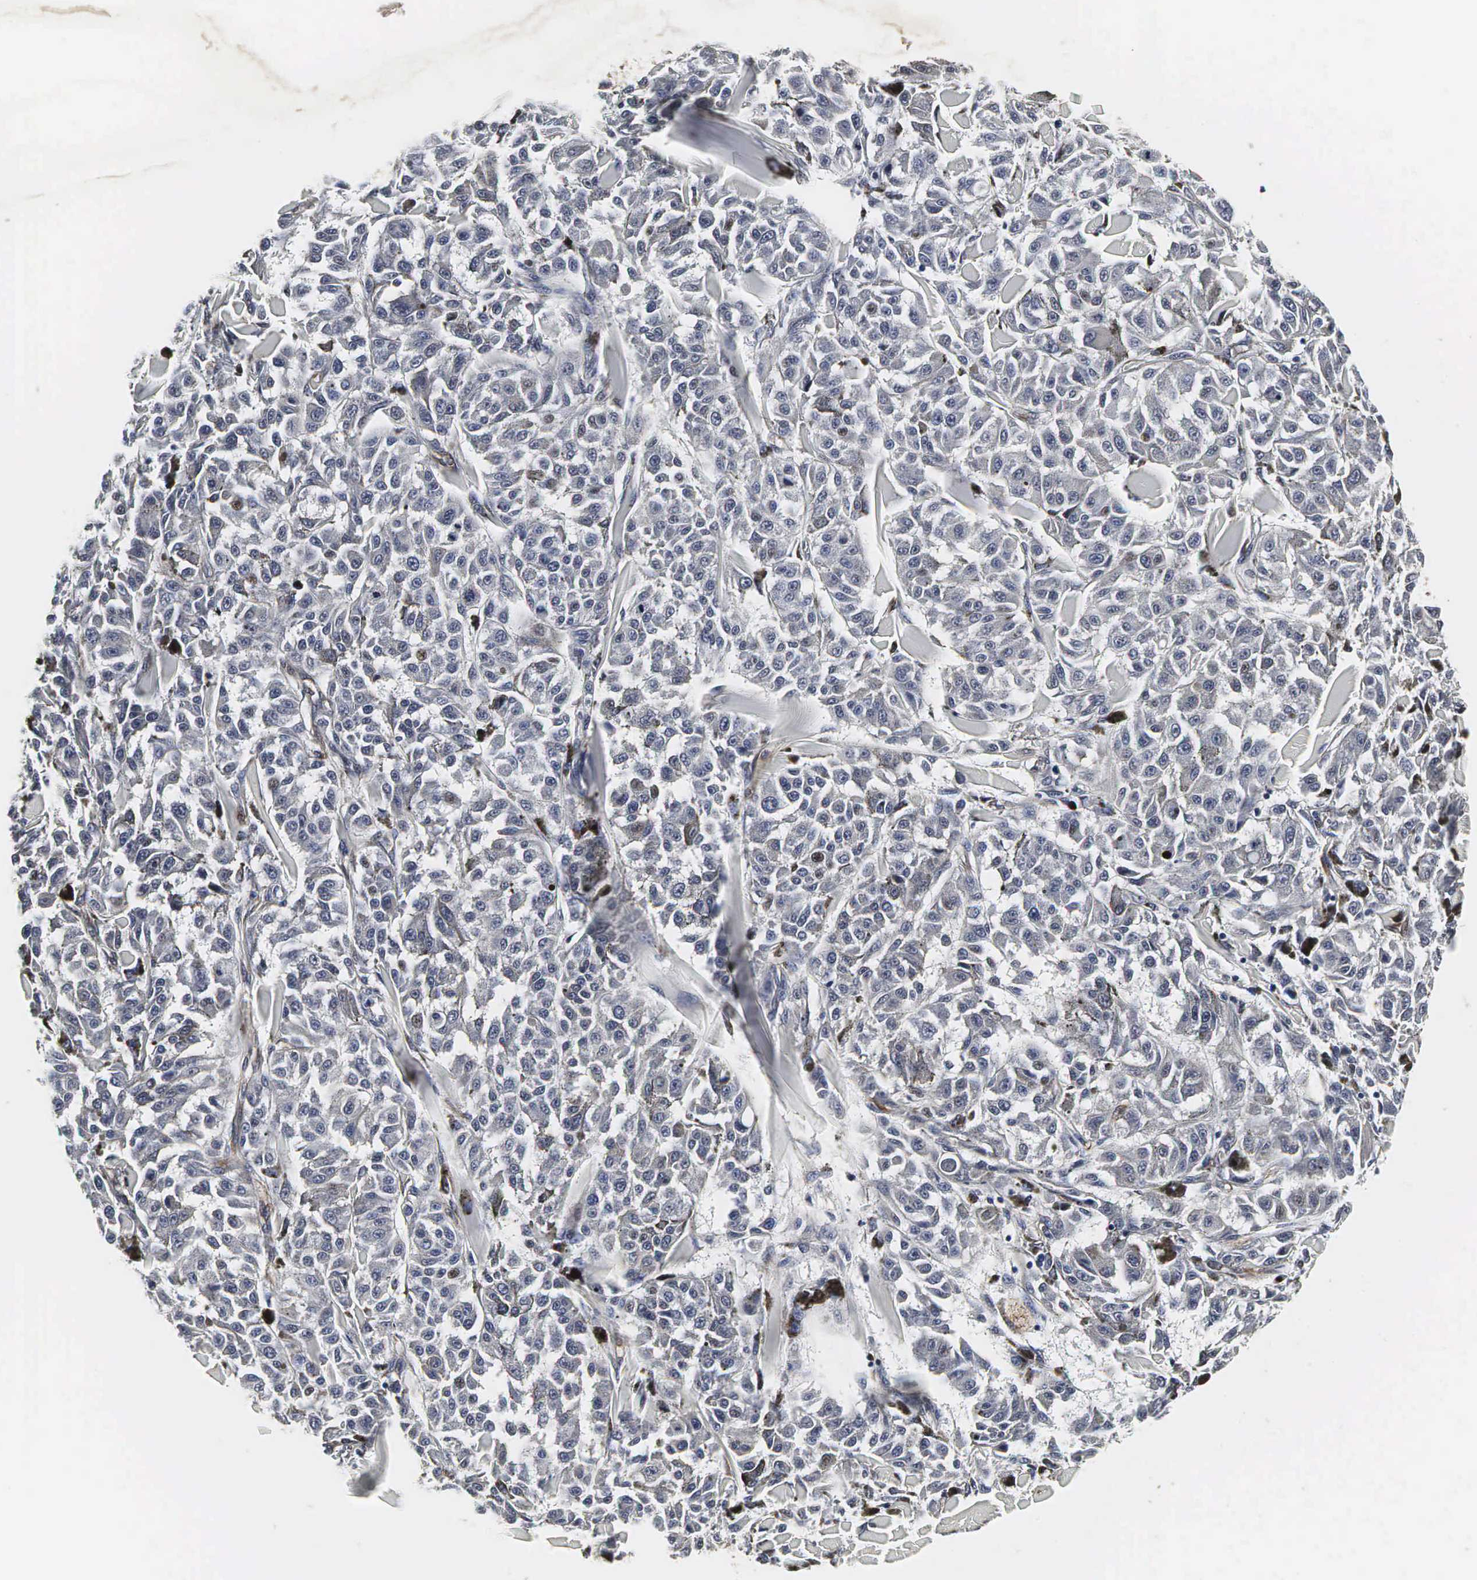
{"staining": {"intensity": "moderate", "quantity": "<25%", "location": "cytoplasmic/membranous,nuclear"}, "tissue": "melanoma", "cell_type": "Tumor cells", "image_type": "cancer", "snomed": [{"axis": "morphology", "description": "Malignant melanoma, NOS"}, {"axis": "topography", "description": "Skin"}], "caption": "Protein staining shows moderate cytoplasmic/membranous and nuclear staining in about <25% of tumor cells in malignant melanoma.", "gene": "SPIN1", "patient": {"sex": "female", "age": 64}}